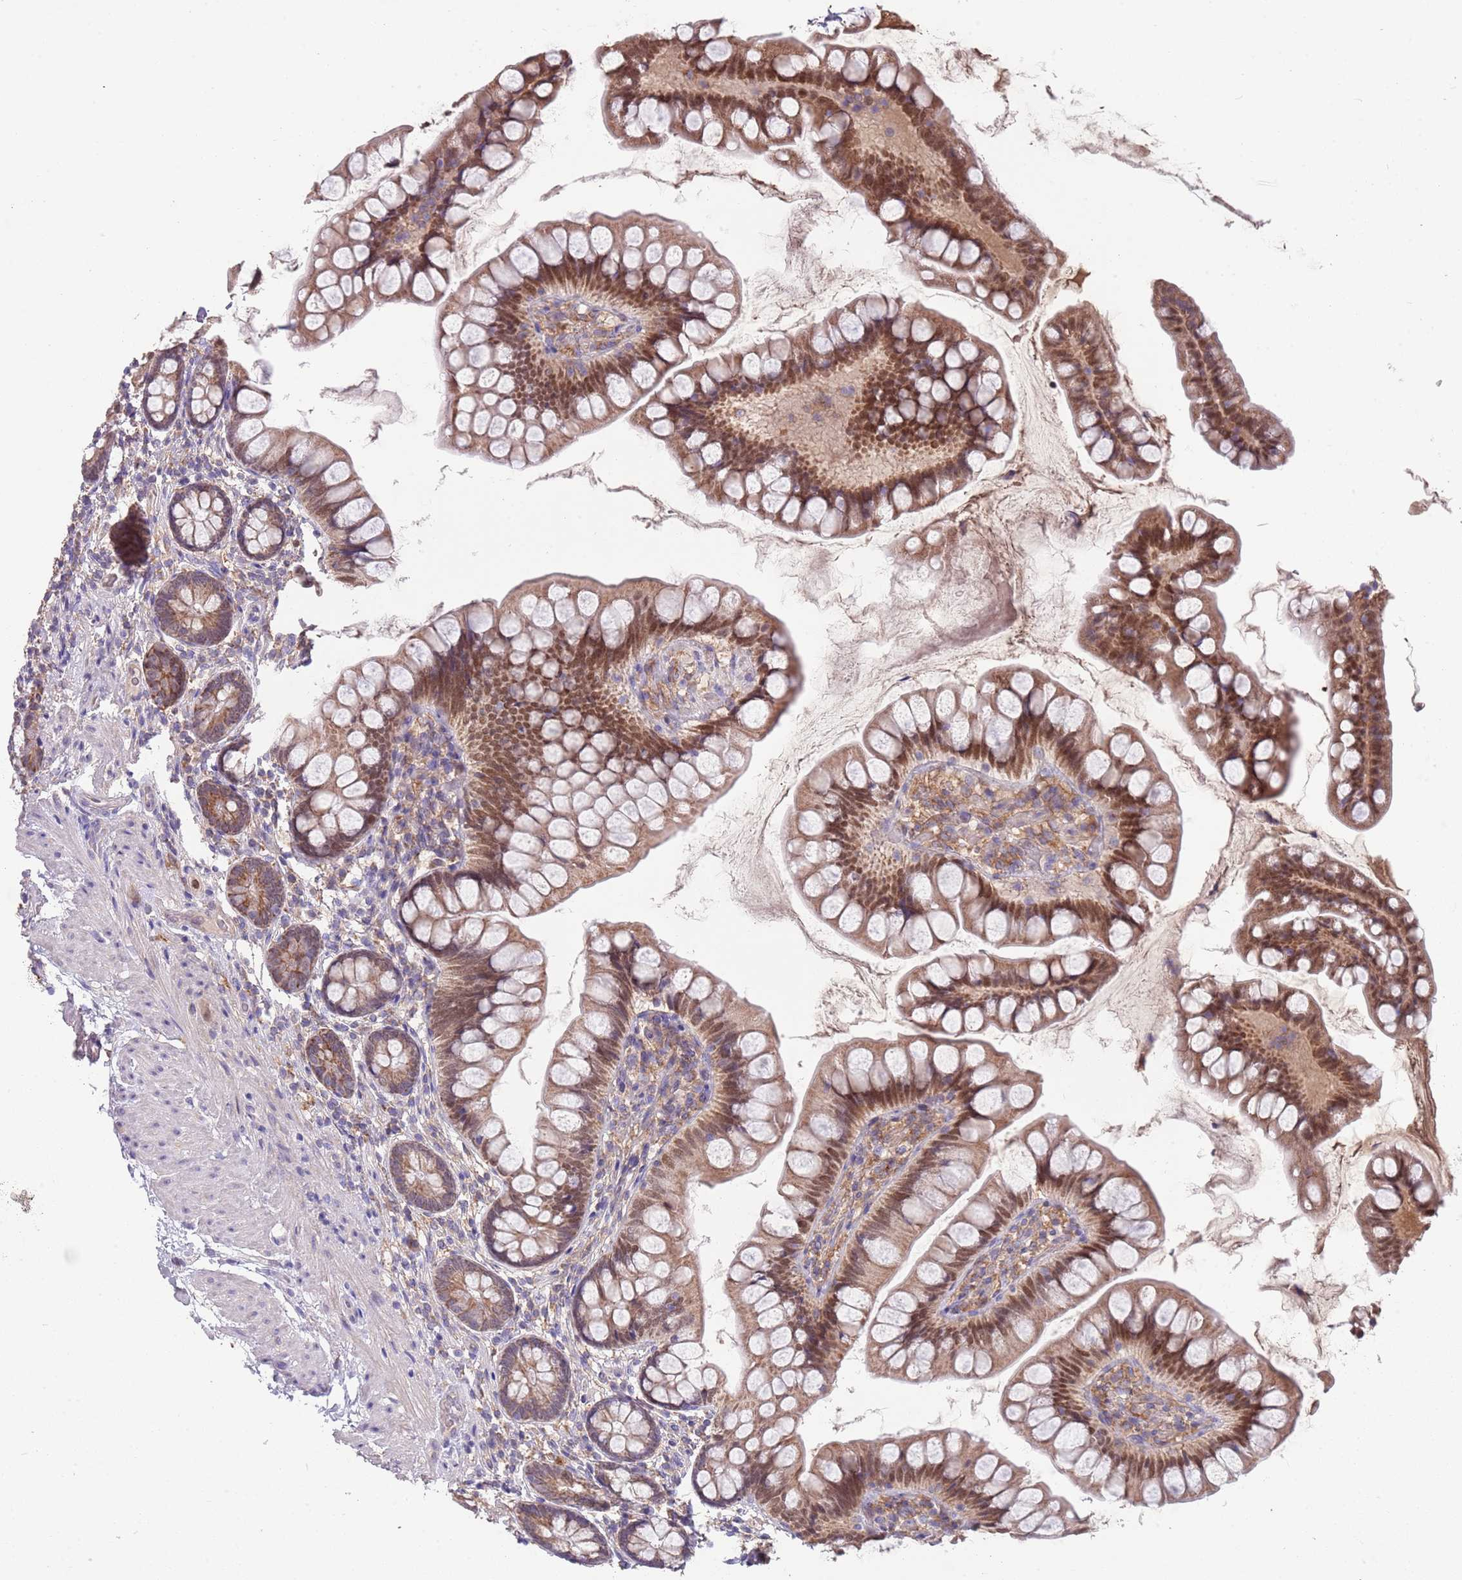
{"staining": {"intensity": "moderate", "quantity": ">75%", "location": "cytoplasmic/membranous,nuclear"}, "tissue": "small intestine", "cell_type": "Glandular cells", "image_type": "normal", "snomed": [{"axis": "morphology", "description": "Normal tissue, NOS"}, {"axis": "topography", "description": "Small intestine"}], "caption": "This histopathology image demonstrates immunohistochemistry (IHC) staining of normal human small intestine, with medium moderate cytoplasmic/membranous,nuclear positivity in about >75% of glandular cells.", "gene": "DDT", "patient": {"sex": "male", "age": 70}}